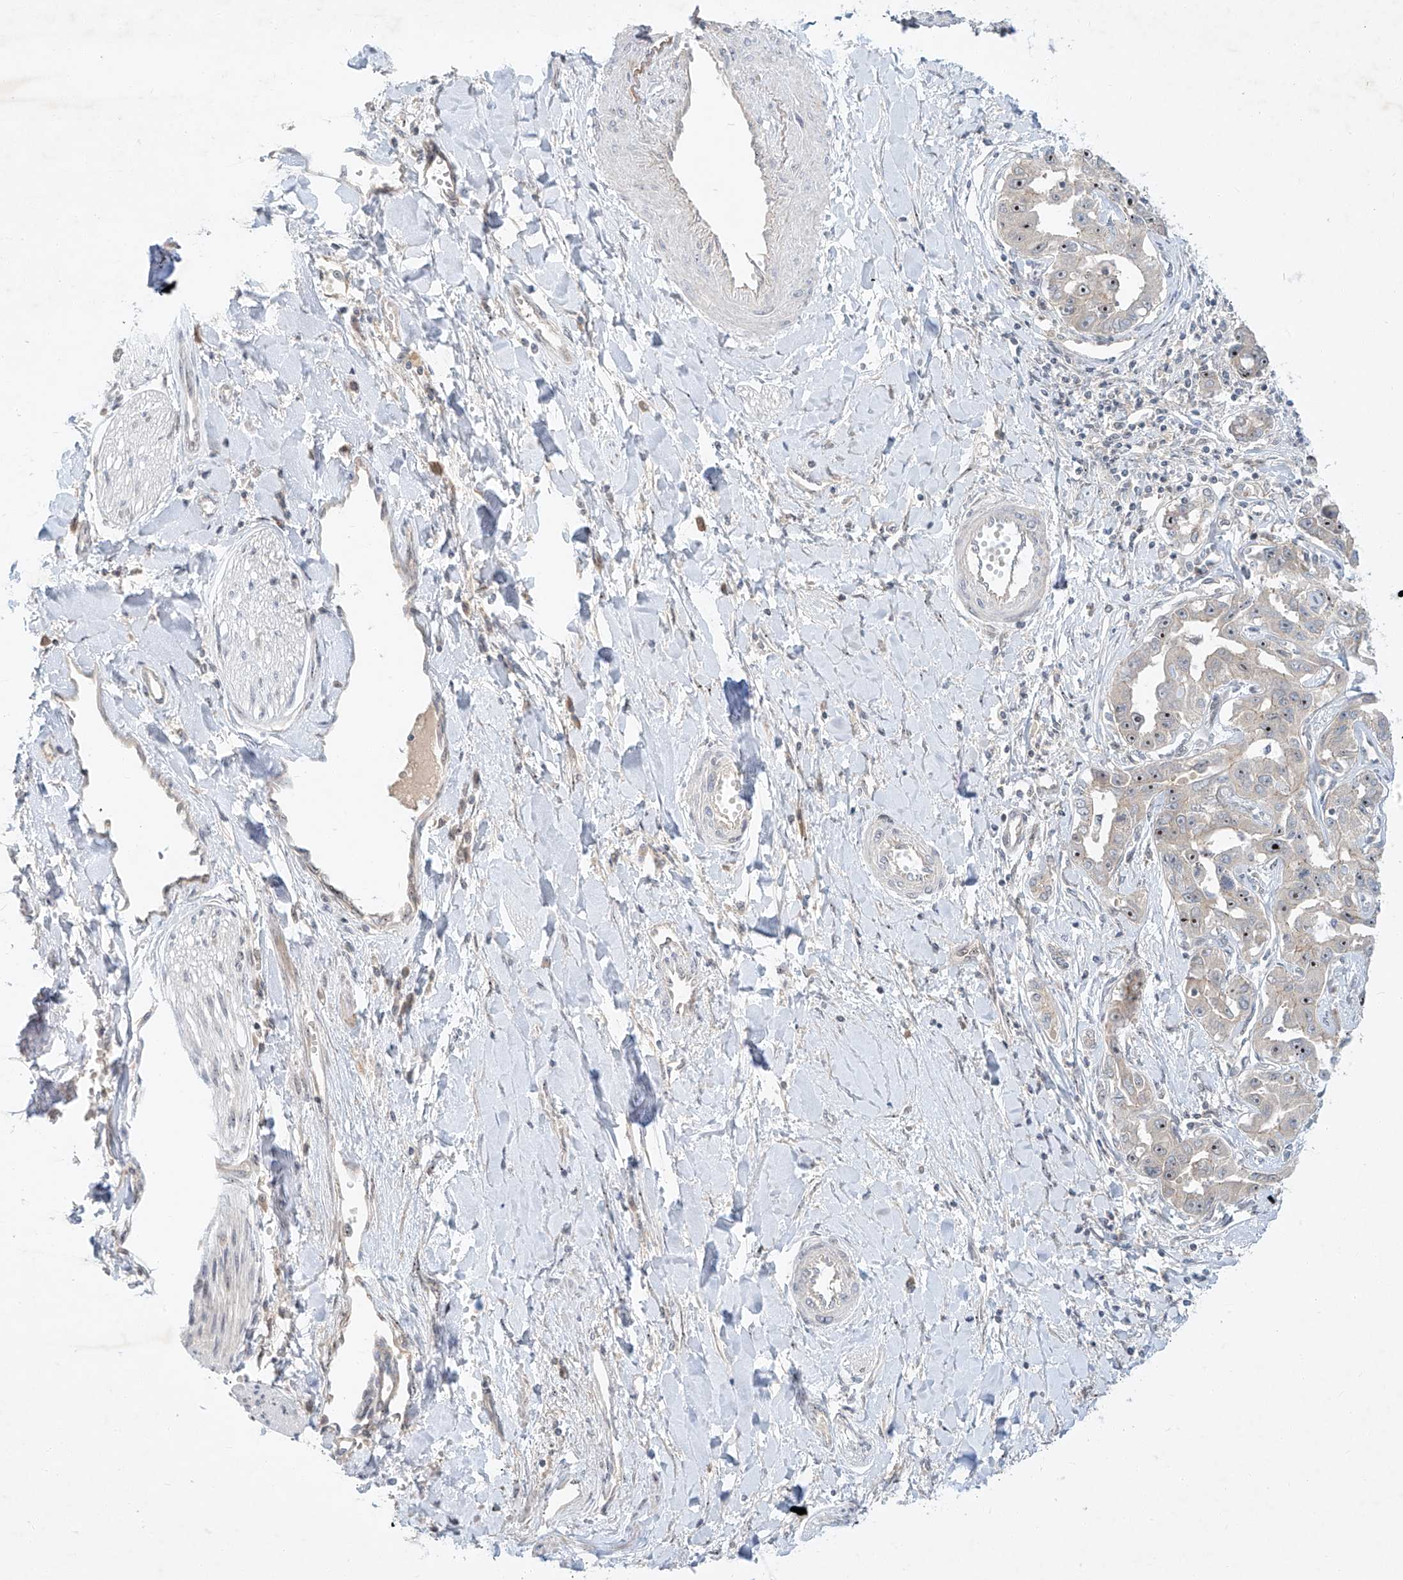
{"staining": {"intensity": "moderate", "quantity": "<25%", "location": "nuclear"}, "tissue": "liver cancer", "cell_type": "Tumor cells", "image_type": "cancer", "snomed": [{"axis": "morphology", "description": "Cholangiocarcinoma"}, {"axis": "topography", "description": "Liver"}], "caption": "DAB (3,3'-diaminobenzidine) immunohistochemical staining of human liver cholangiocarcinoma exhibits moderate nuclear protein positivity in about <25% of tumor cells.", "gene": "PAK6", "patient": {"sex": "male", "age": 59}}